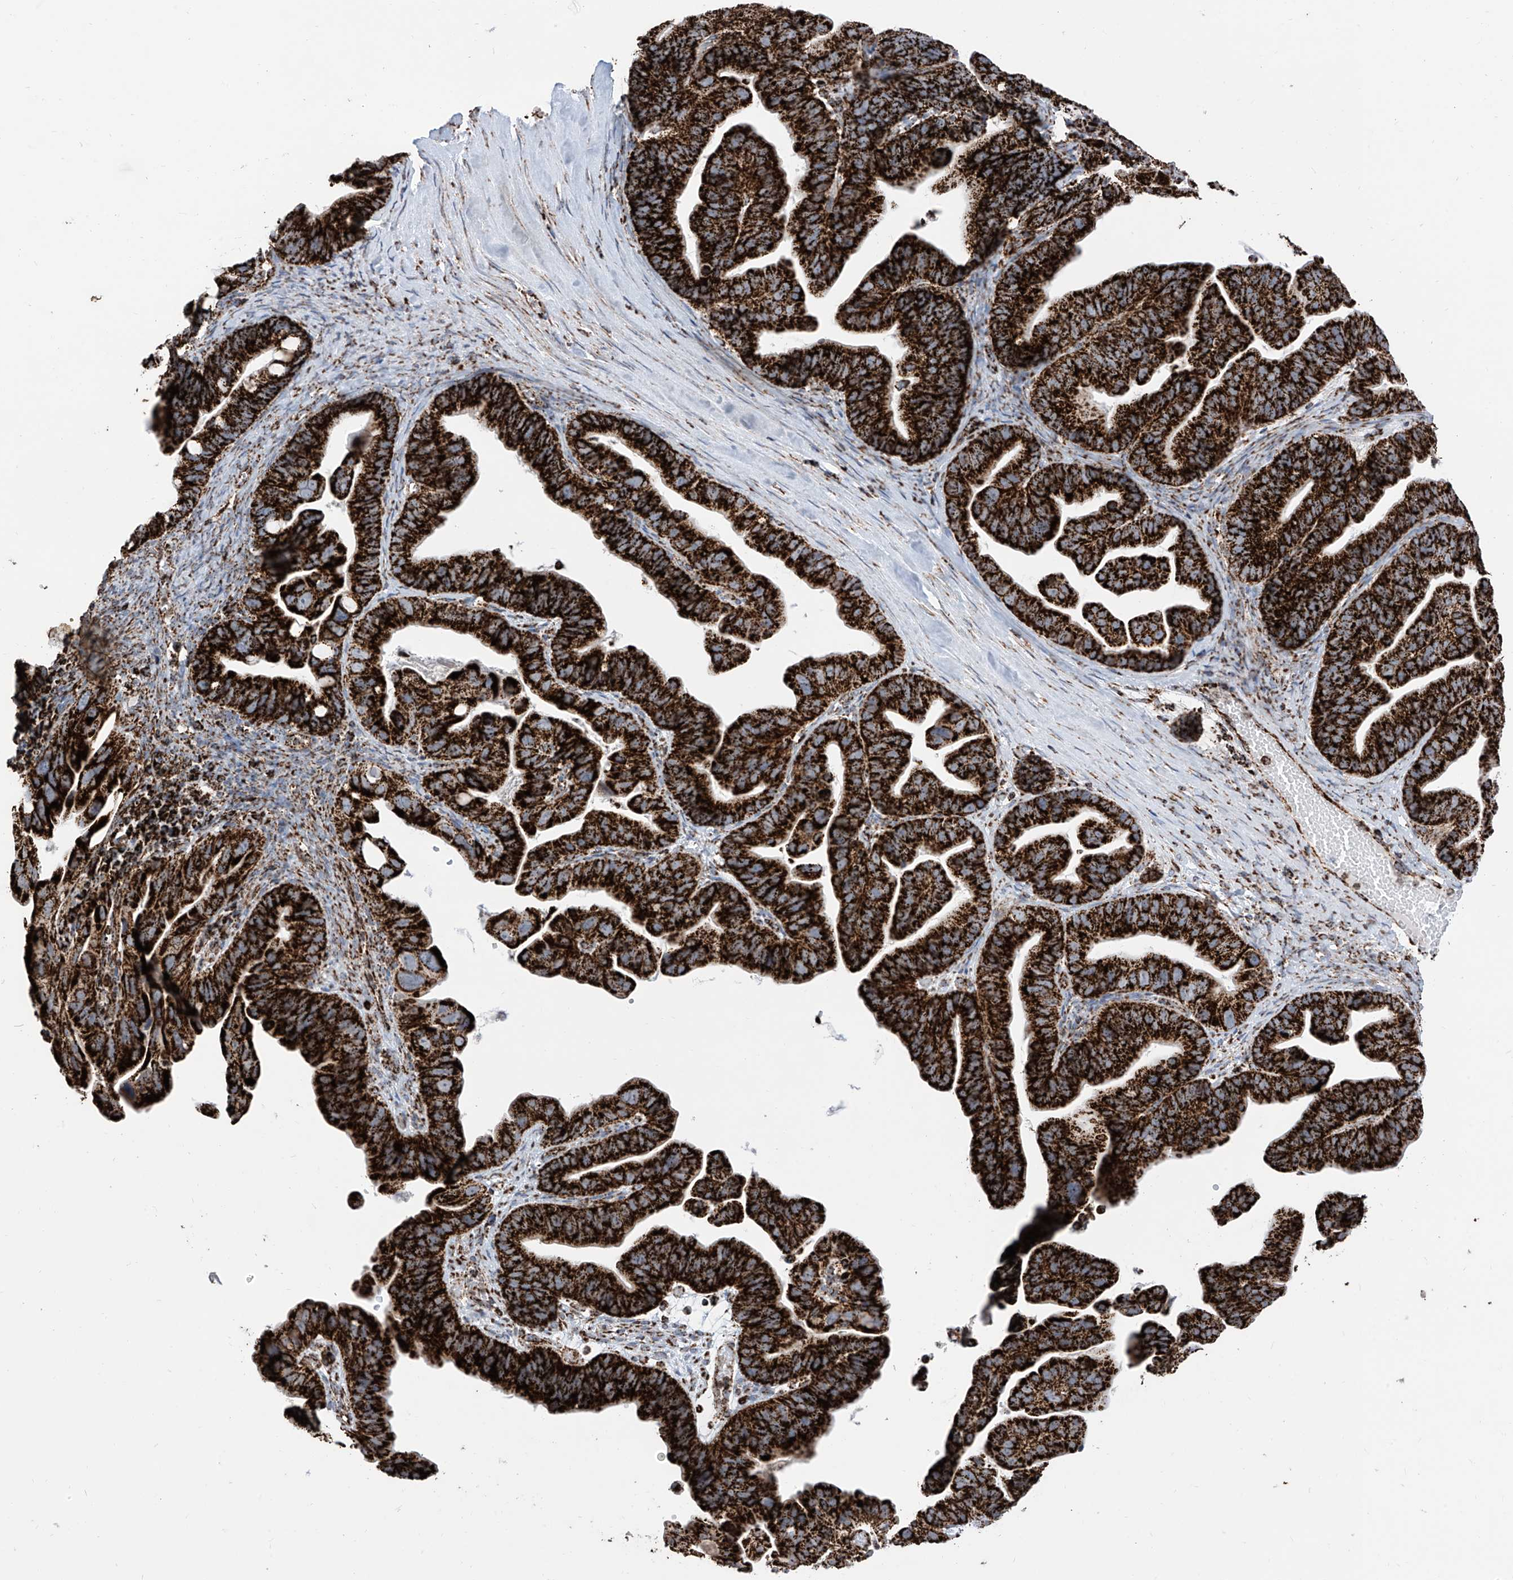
{"staining": {"intensity": "strong", "quantity": ">75%", "location": "cytoplasmic/membranous"}, "tissue": "ovarian cancer", "cell_type": "Tumor cells", "image_type": "cancer", "snomed": [{"axis": "morphology", "description": "Cystadenocarcinoma, serous, NOS"}, {"axis": "topography", "description": "Ovary"}], "caption": "Protein expression analysis of human serous cystadenocarcinoma (ovarian) reveals strong cytoplasmic/membranous staining in approximately >75% of tumor cells.", "gene": "COX5B", "patient": {"sex": "female", "age": 56}}